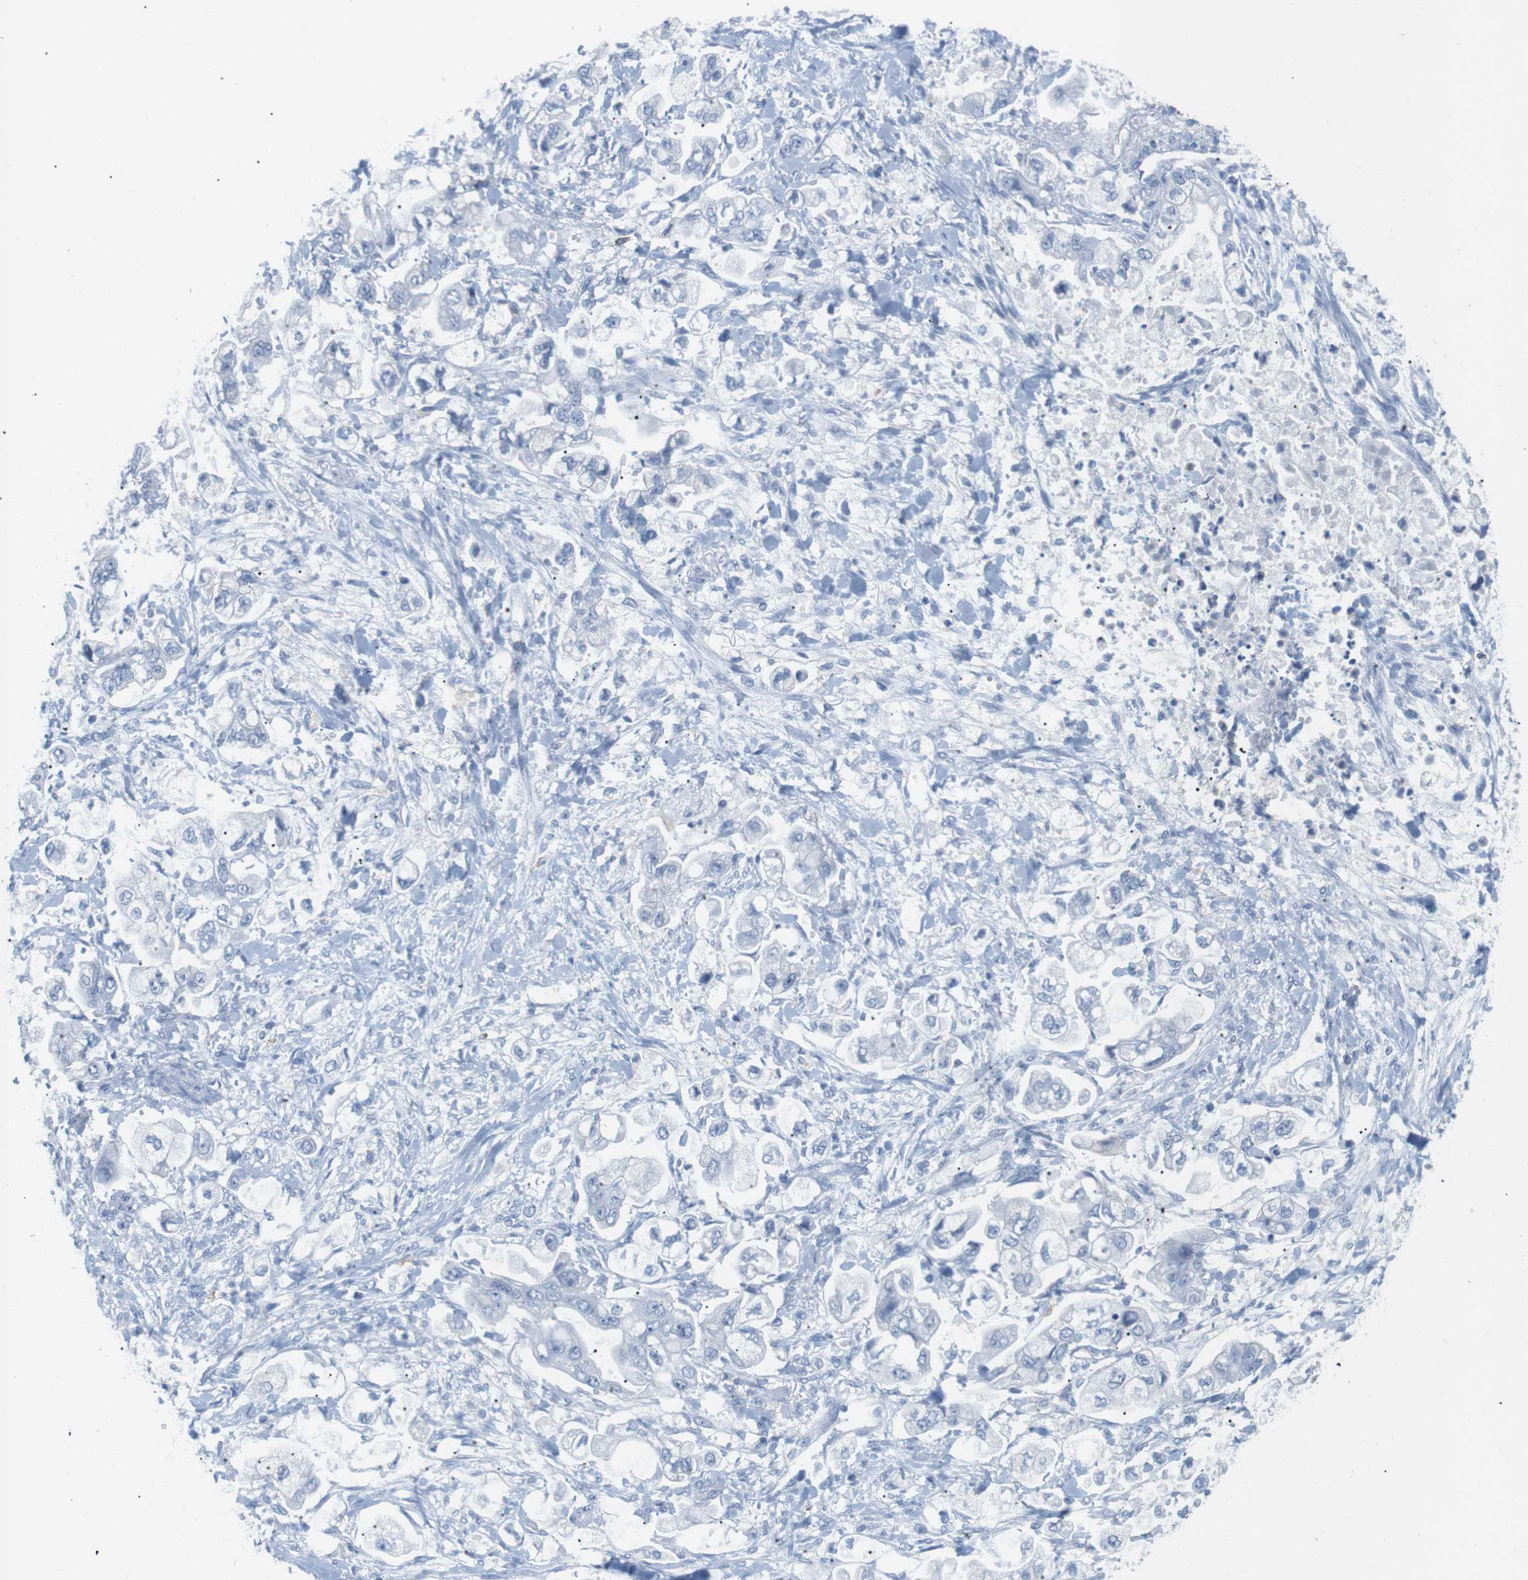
{"staining": {"intensity": "negative", "quantity": "none", "location": "none"}, "tissue": "stomach cancer", "cell_type": "Tumor cells", "image_type": "cancer", "snomed": [{"axis": "morphology", "description": "Normal tissue, NOS"}, {"axis": "morphology", "description": "Adenocarcinoma, NOS"}, {"axis": "topography", "description": "Stomach"}], "caption": "Tumor cells show no significant protein staining in stomach cancer (adenocarcinoma). (DAB immunohistochemistry visualized using brightfield microscopy, high magnification).", "gene": "HBG2", "patient": {"sex": "male", "age": 62}}